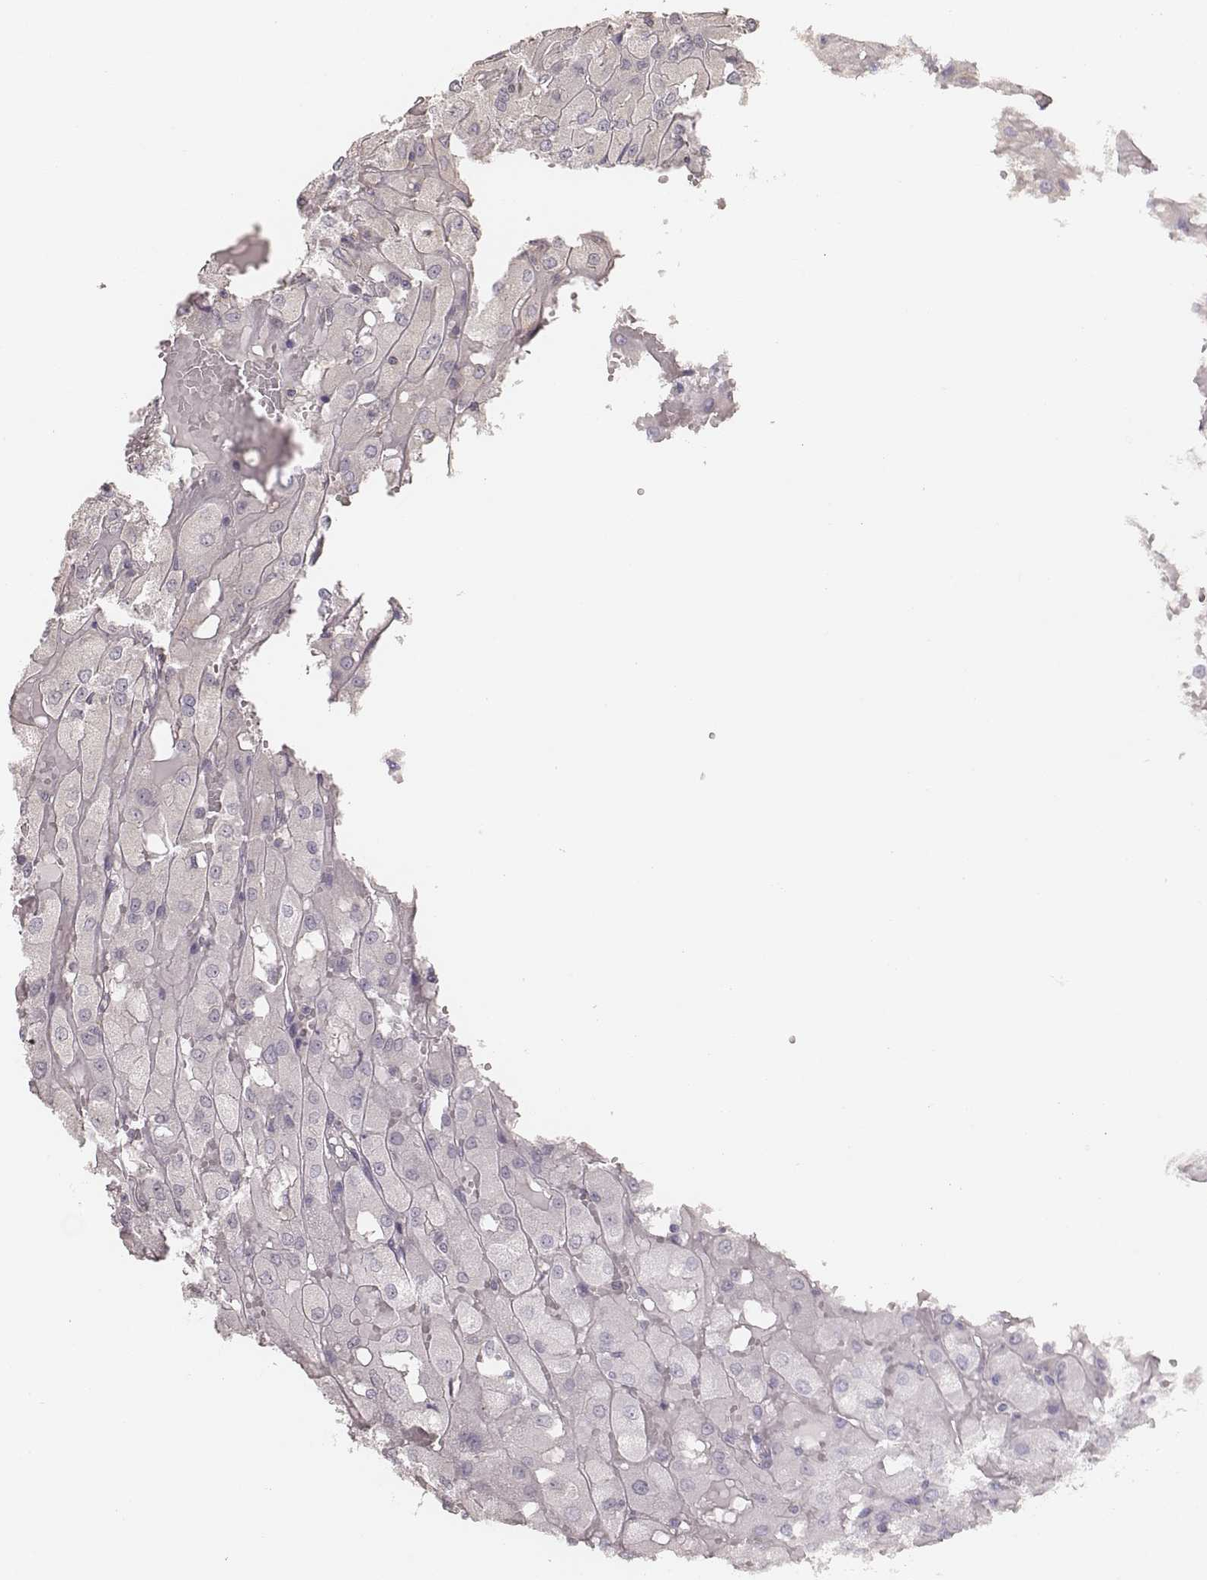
{"staining": {"intensity": "negative", "quantity": "none", "location": "none"}, "tissue": "renal cancer", "cell_type": "Tumor cells", "image_type": "cancer", "snomed": [{"axis": "morphology", "description": "Adenocarcinoma, NOS"}, {"axis": "topography", "description": "Kidney"}], "caption": "An immunohistochemistry histopathology image of renal cancer is shown. There is no staining in tumor cells of renal cancer.", "gene": "CARS1", "patient": {"sex": "male", "age": 72}}